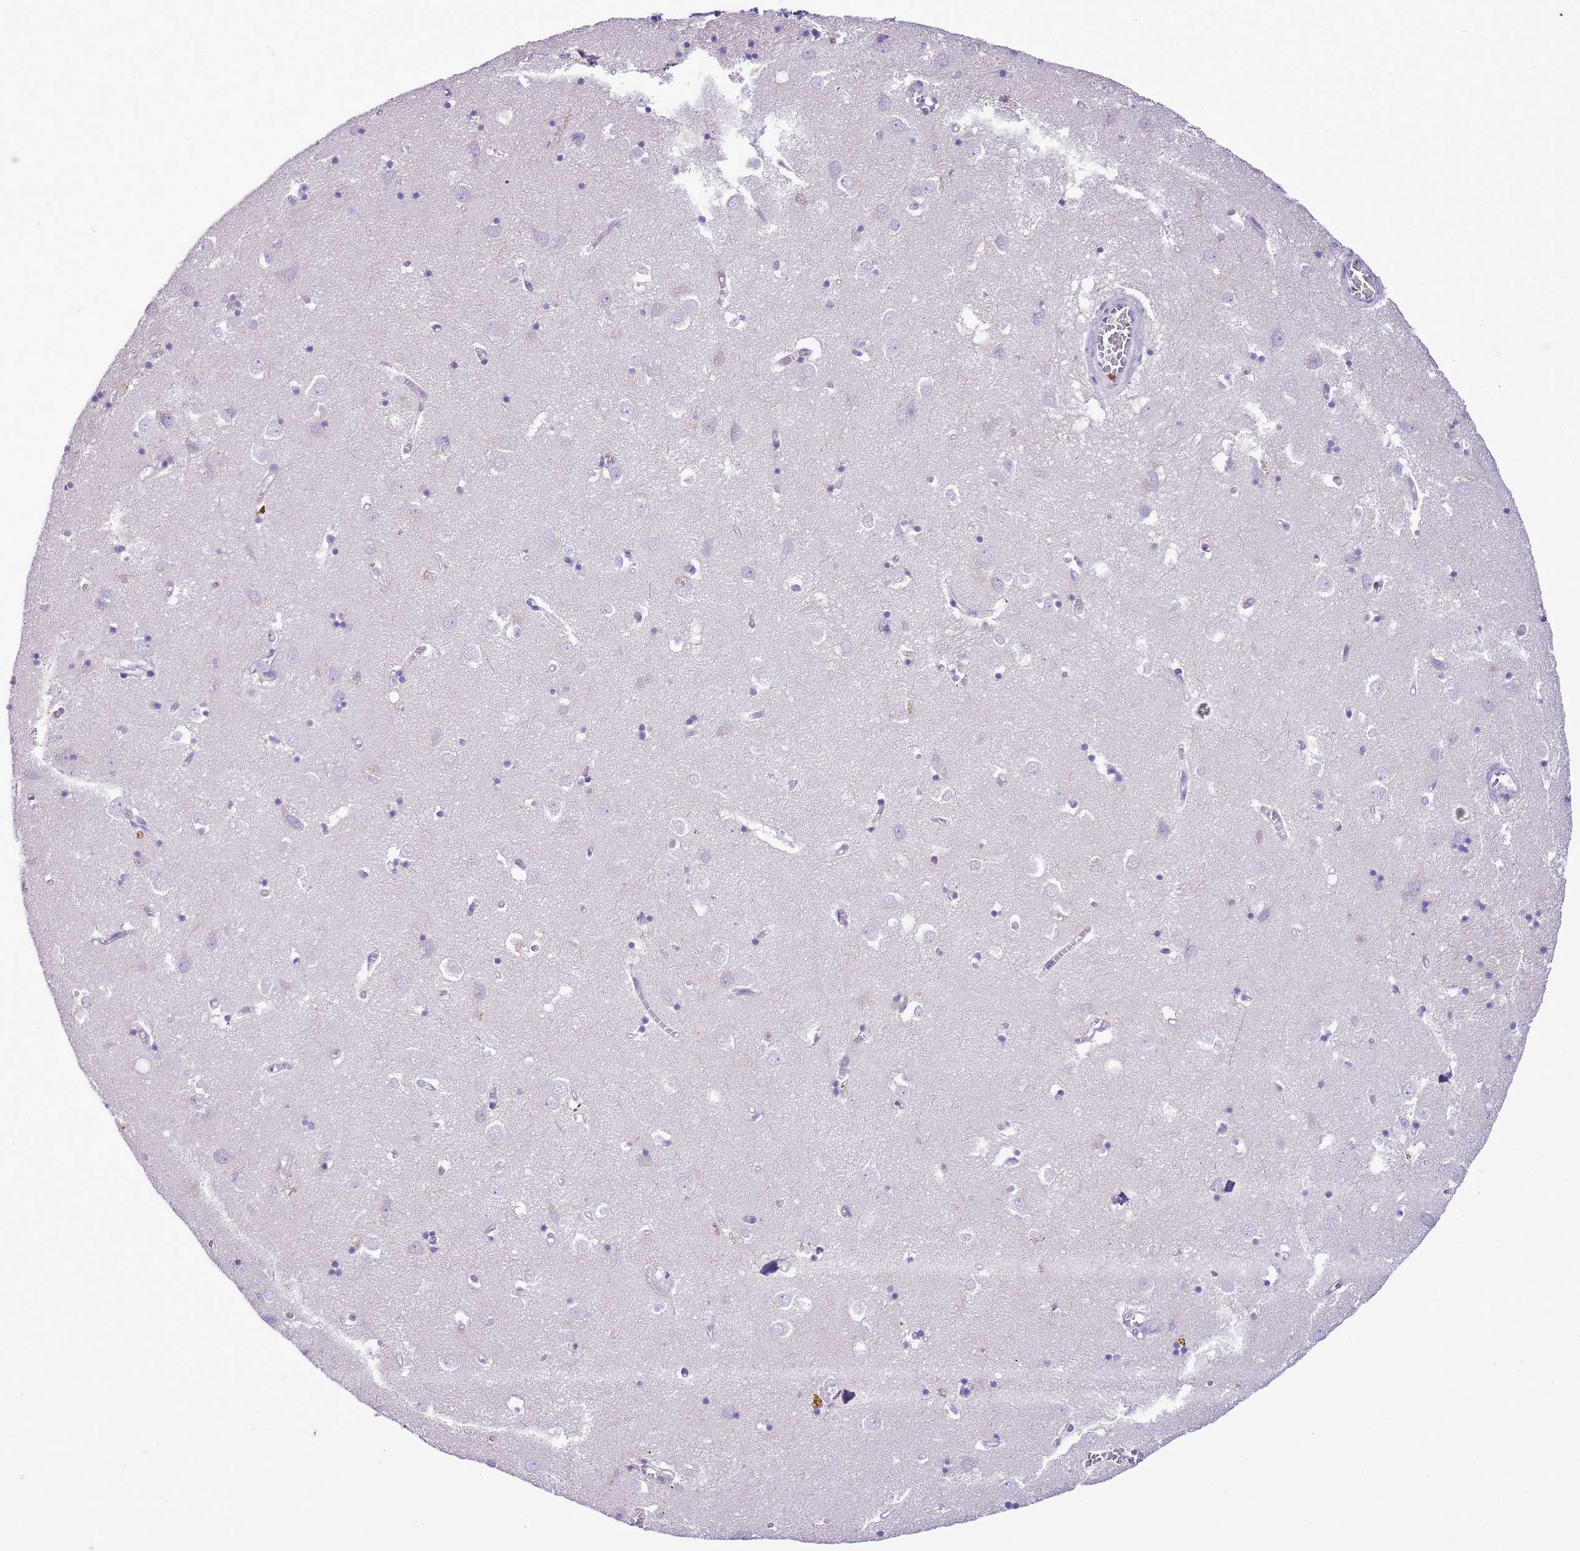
{"staining": {"intensity": "negative", "quantity": "none", "location": "none"}, "tissue": "caudate", "cell_type": "Glial cells", "image_type": "normal", "snomed": [{"axis": "morphology", "description": "Normal tissue, NOS"}, {"axis": "topography", "description": "Lateral ventricle wall"}], "caption": "Immunohistochemistry (IHC) of benign caudate demonstrates no positivity in glial cells. The staining was performed using DAB (3,3'-diaminobenzidine) to visualize the protein expression in brown, while the nuclei were stained in blue with hematoxylin (Magnification: 20x).", "gene": "AAR2", "patient": {"sex": "male", "age": 70}}